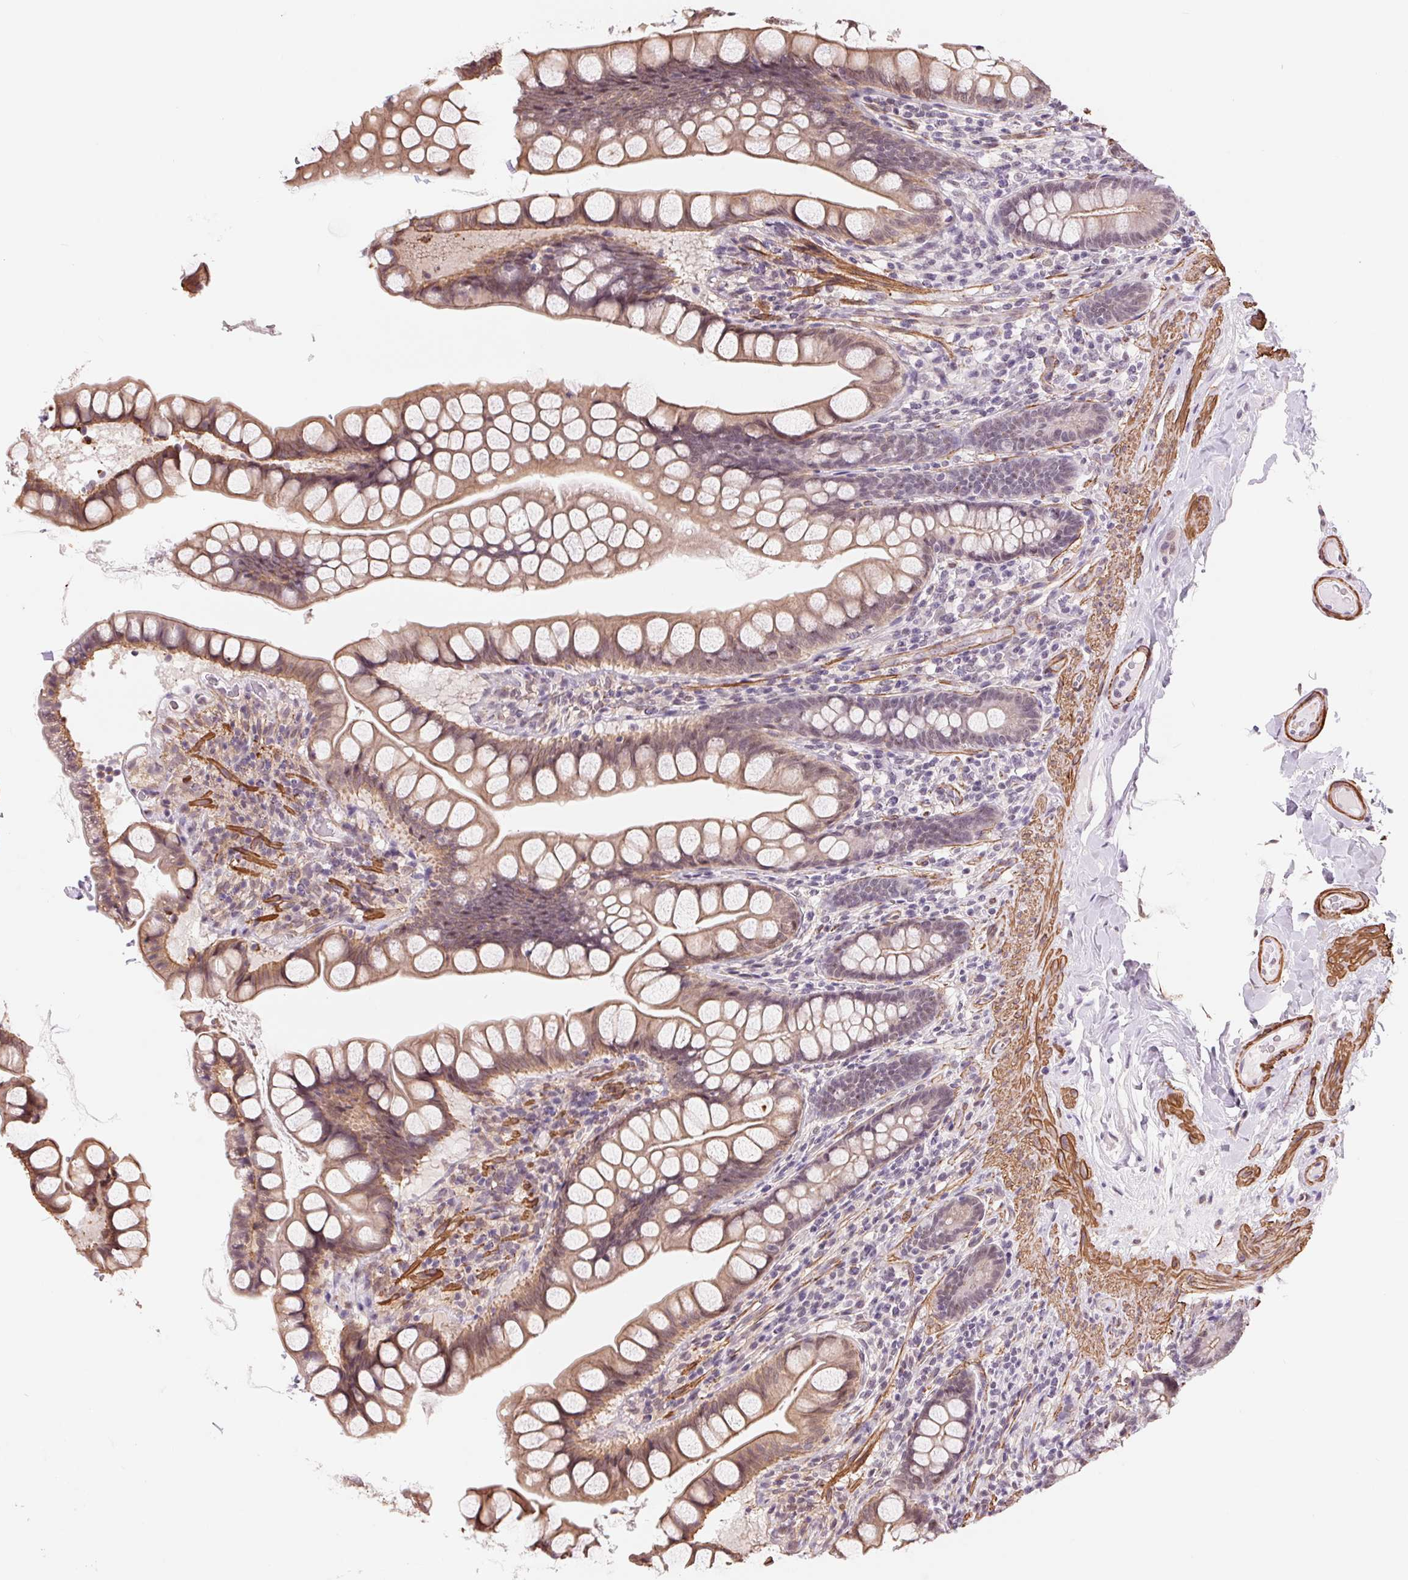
{"staining": {"intensity": "weak", "quantity": ">75%", "location": "cytoplasmic/membranous"}, "tissue": "small intestine", "cell_type": "Glandular cells", "image_type": "normal", "snomed": [{"axis": "morphology", "description": "Normal tissue, NOS"}, {"axis": "topography", "description": "Small intestine"}], "caption": "Immunohistochemical staining of unremarkable human small intestine shows >75% levels of weak cytoplasmic/membranous protein staining in approximately >75% of glandular cells. The staining was performed using DAB to visualize the protein expression in brown, while the nuclei were stained in blue with hematoxylin (Magnification: 20x).", "gene": "BCAT1", "patient": {"sex": "male", "age": 70}}